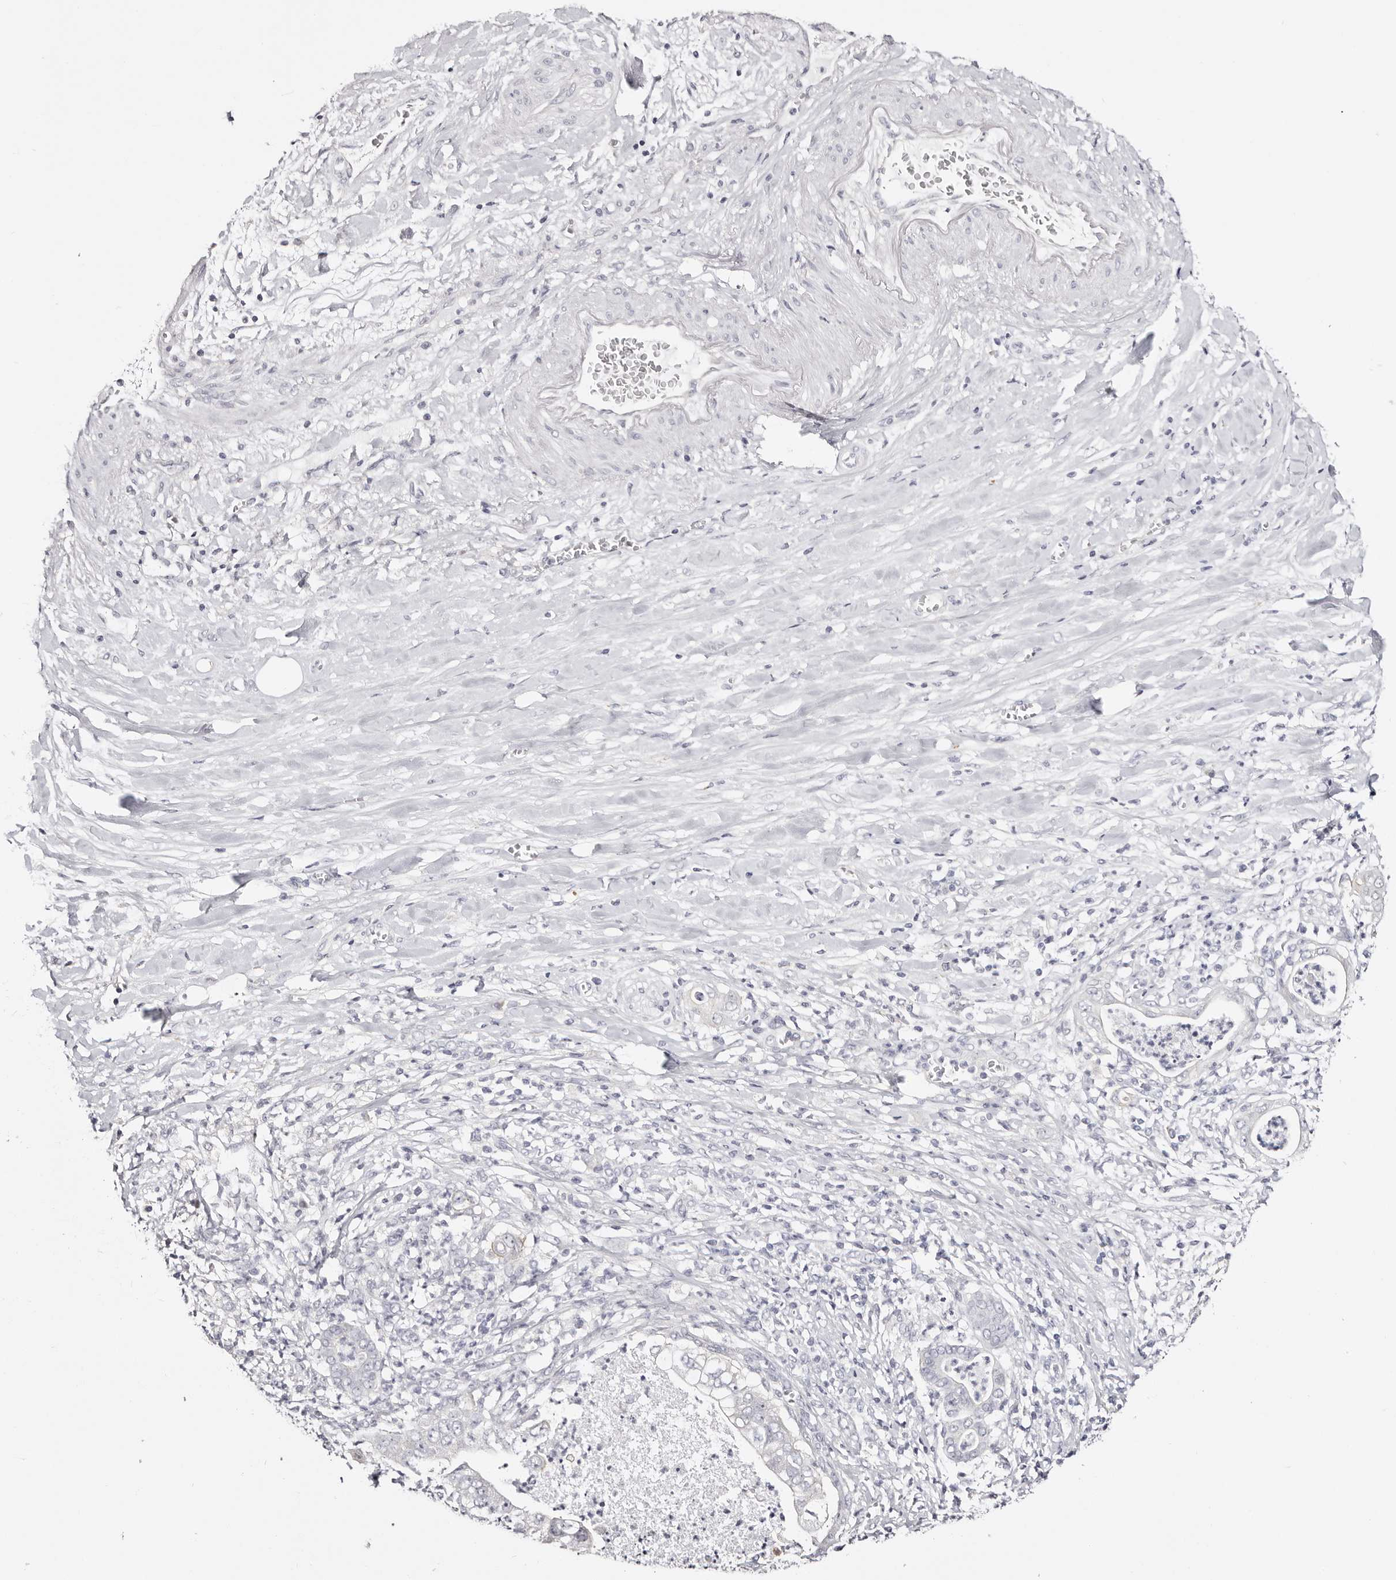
{"staining": {"intensity": "negative", "quantity": "none", "location": "none"}, "tissue": "pancreatic cancer", "cell_type": "Tumor cells", "image_type": "cancer", "snomed": [{"axis": "morphology", "description": "Adenocarcinoma, NOS"}, {"axis": "topography", "description": "Pancreas"}], "caption": "The immunohistochemistry (IHC) photomicrograph has no significant staining in tumor cells of pancreatic adenocarcinoma tissue.", "gene": "ROM1", "patient": {"sex": "female", "age": 78}}